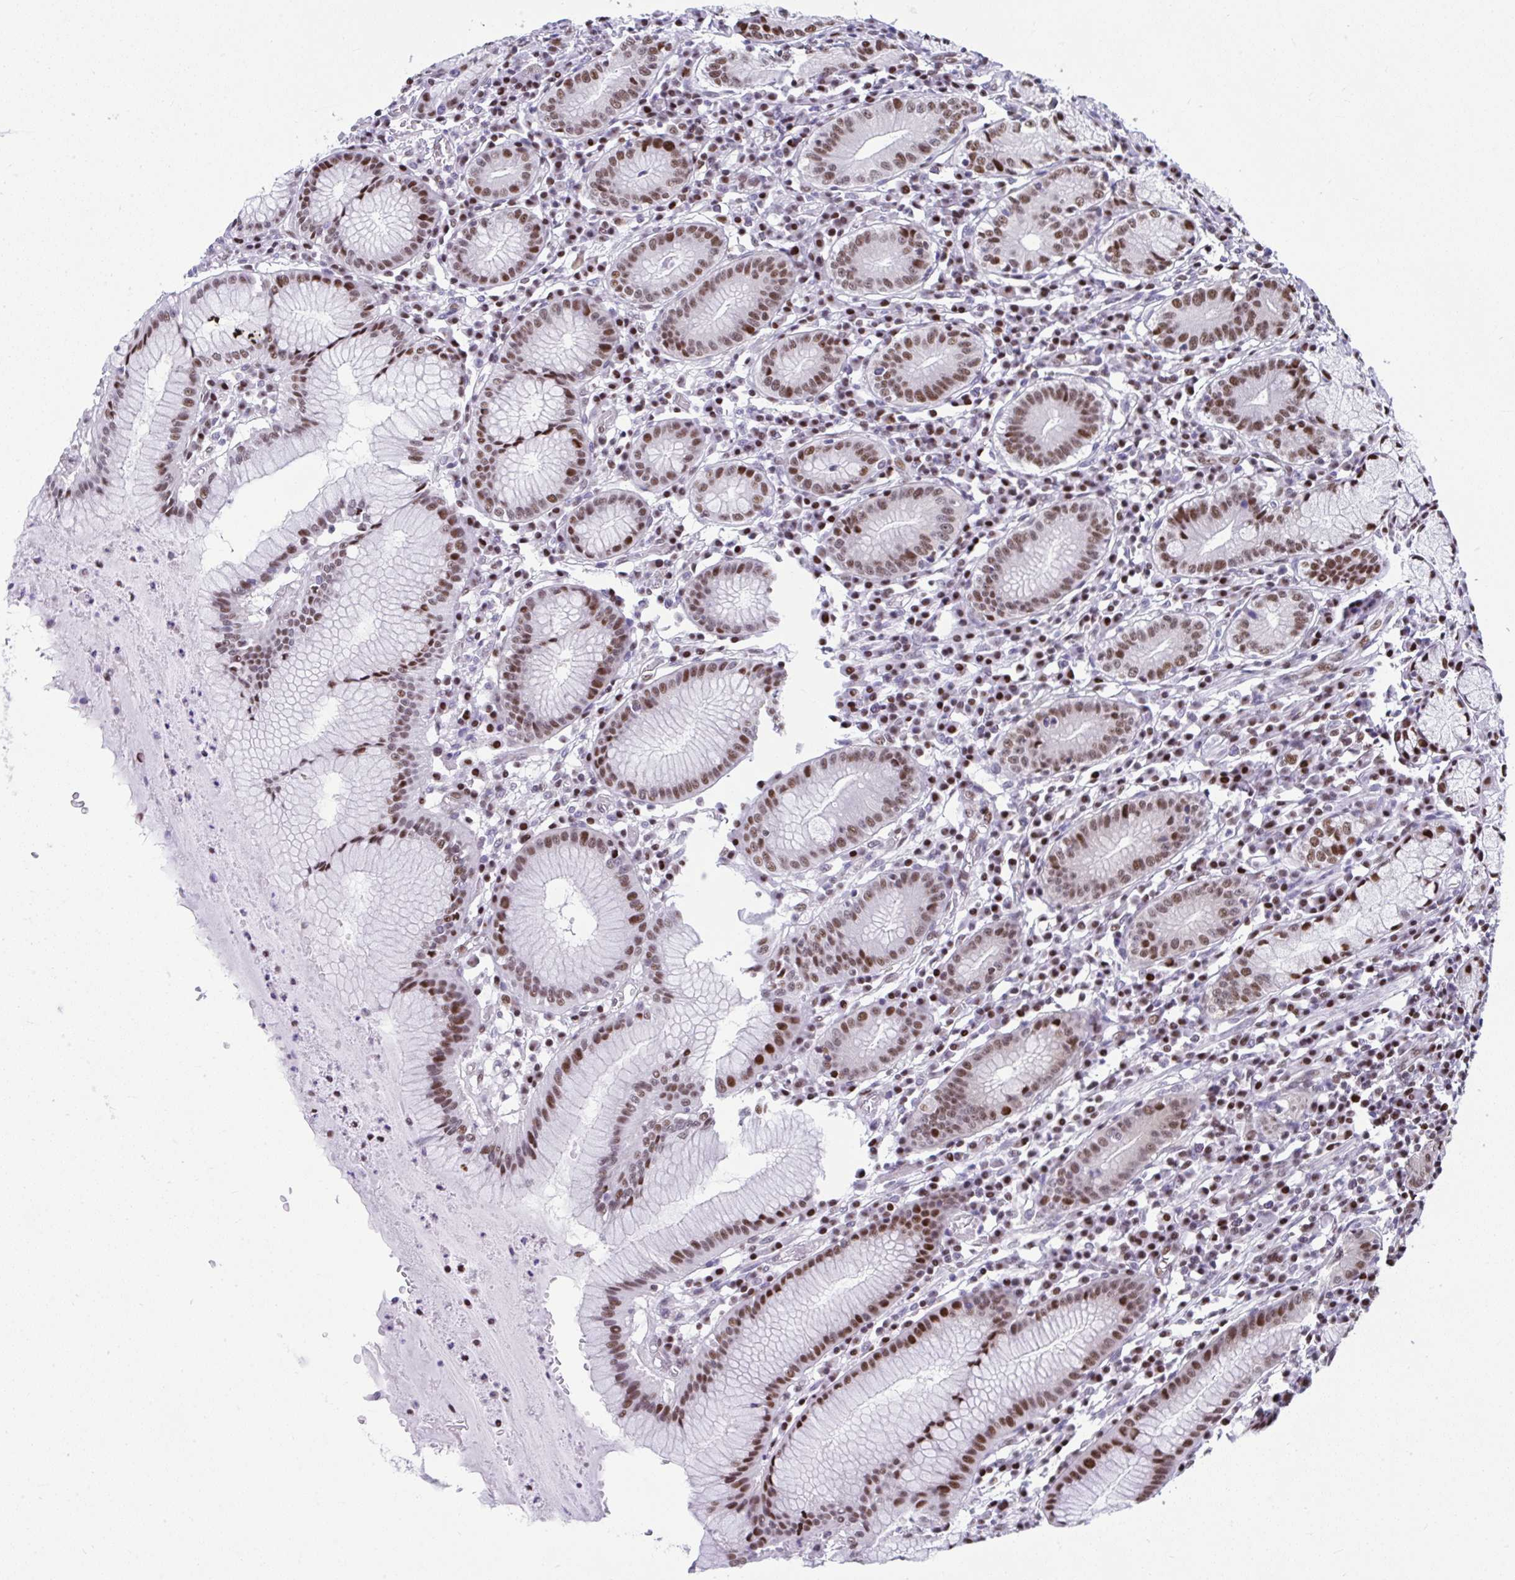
{"staining": {"intensity": "moderate", "quantity": "25%-75%", "location": "nuclear"}, "tissue": "stomach", "cell_type": "Glandular cells", "image_type": "normal", "snomed": [{"axis": "morphology", "description": "Normal tissue, NOS"}, {"axis": "topography", "description": "Stomach"}], "caption": "Immunohistochemistry (IHC) (DAB (3,3'-diaminobenzidine)) staining of unremarkable stomach shows moderate nuclear protein expression in about 25%-75% of glandular cells.", "gene": "SLC35C2", "patient": {"sex": "male", "age": 55}}